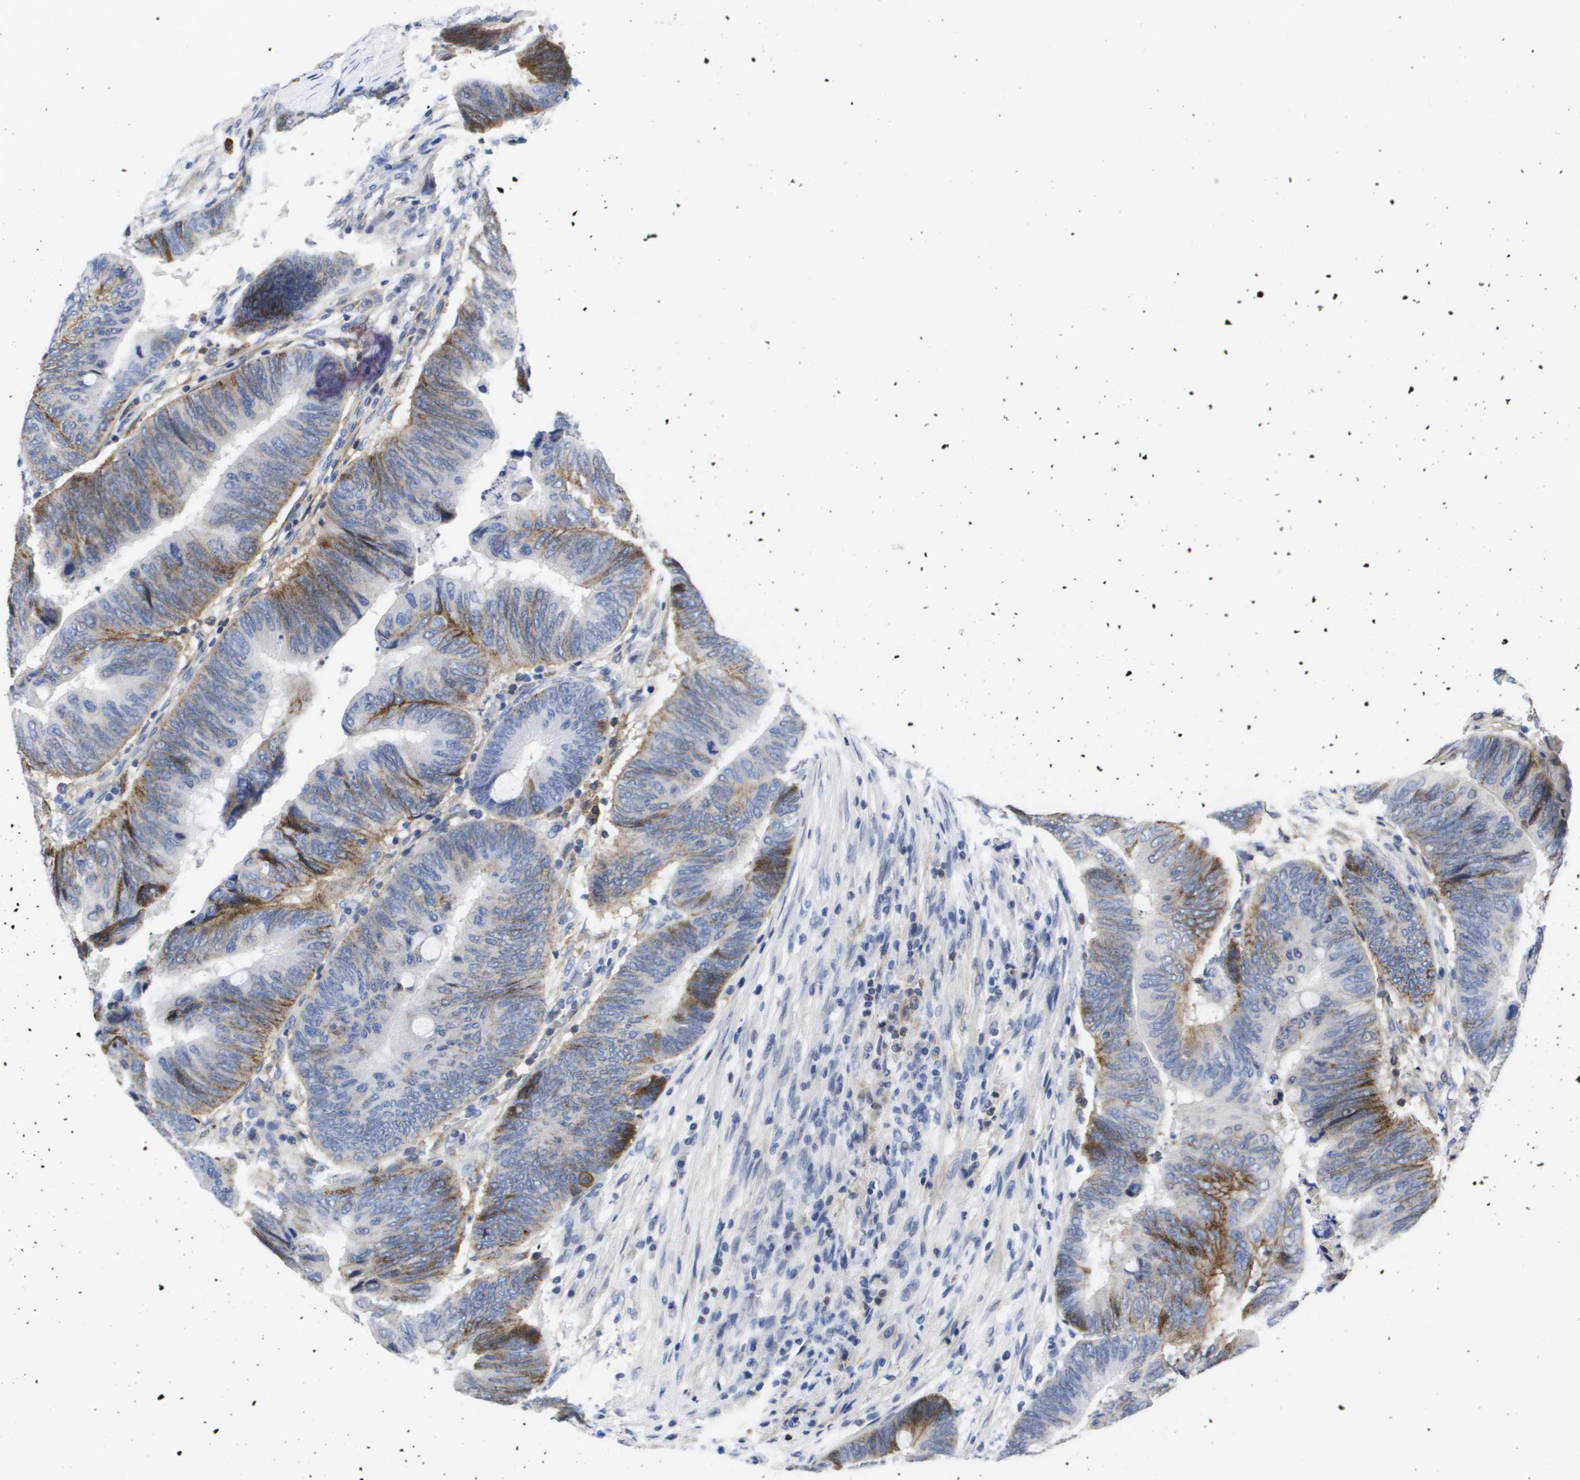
{"staining": {"intensity": "moderate", "quantity": "25%-75%", "location": "cytoplasmic/membranous"}, "tissue": "colorectal cancer", "cell_type": "Tumor cells", "image_type": "cancer", "snomed": [{"axis": "morphology", "description": "Normal tissue, NOS"}, {"axis": "morphology", "description": "Adenocarcinoma, NOS"}, {"axis": "topography", "description": "Rectum"}, {"axis": "topography", "description": "Peripheral nerve tissue"}], "caption": "A brown stain labels moderate cytoplasmic/membranous expression of a protein in colorectal adenocarcinoma tumor cells. The staining was performed using DAB to visualize the protein expression in brown, while the nuclei were stained in blue with hematoxylin (Magnification: 20x).", "gene": "SERPINC1", "patient": {"sex": "male", "age": 92}}